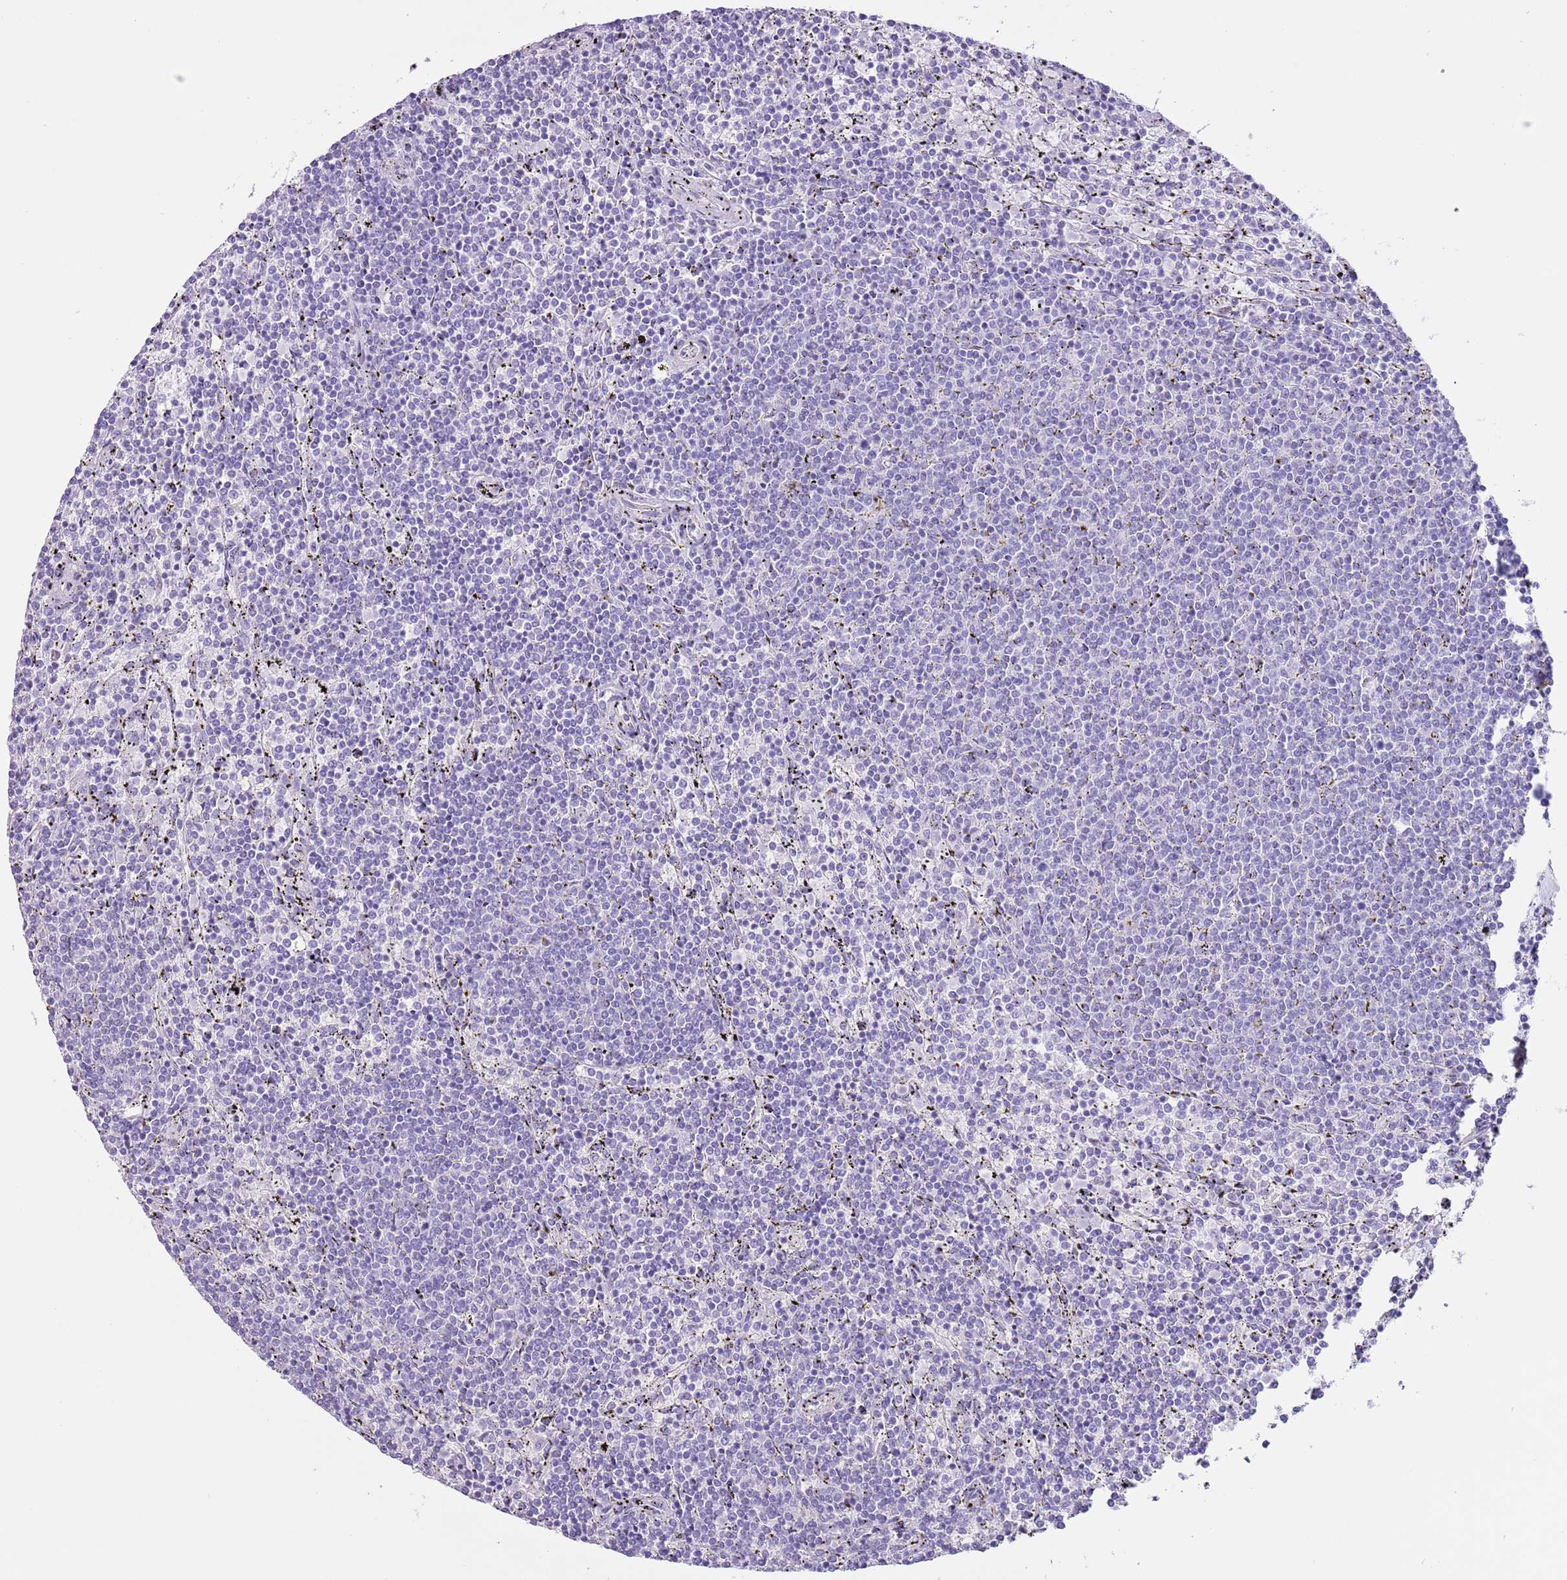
{"staining": {"intensity": "negative", "quantity": "none", "location": "none"}, "tissue": "lymphoma", "cell_type": "Tumor cells", "image_type": "cancer", "snomed": [{"axis": "morphology", "description": "Malignant lymphoma, non-Hodgkin's type, Low grade"}, {"axis": "topography", "description": "Spleen"}], "caption": "Lymphoma was stained to show a protein in brown. There is no significant positivity in tumor cells. (DAB IHC, high magnification).", "gene": "SLC7A14", "patient": {"sex": "female", "age": 50}}